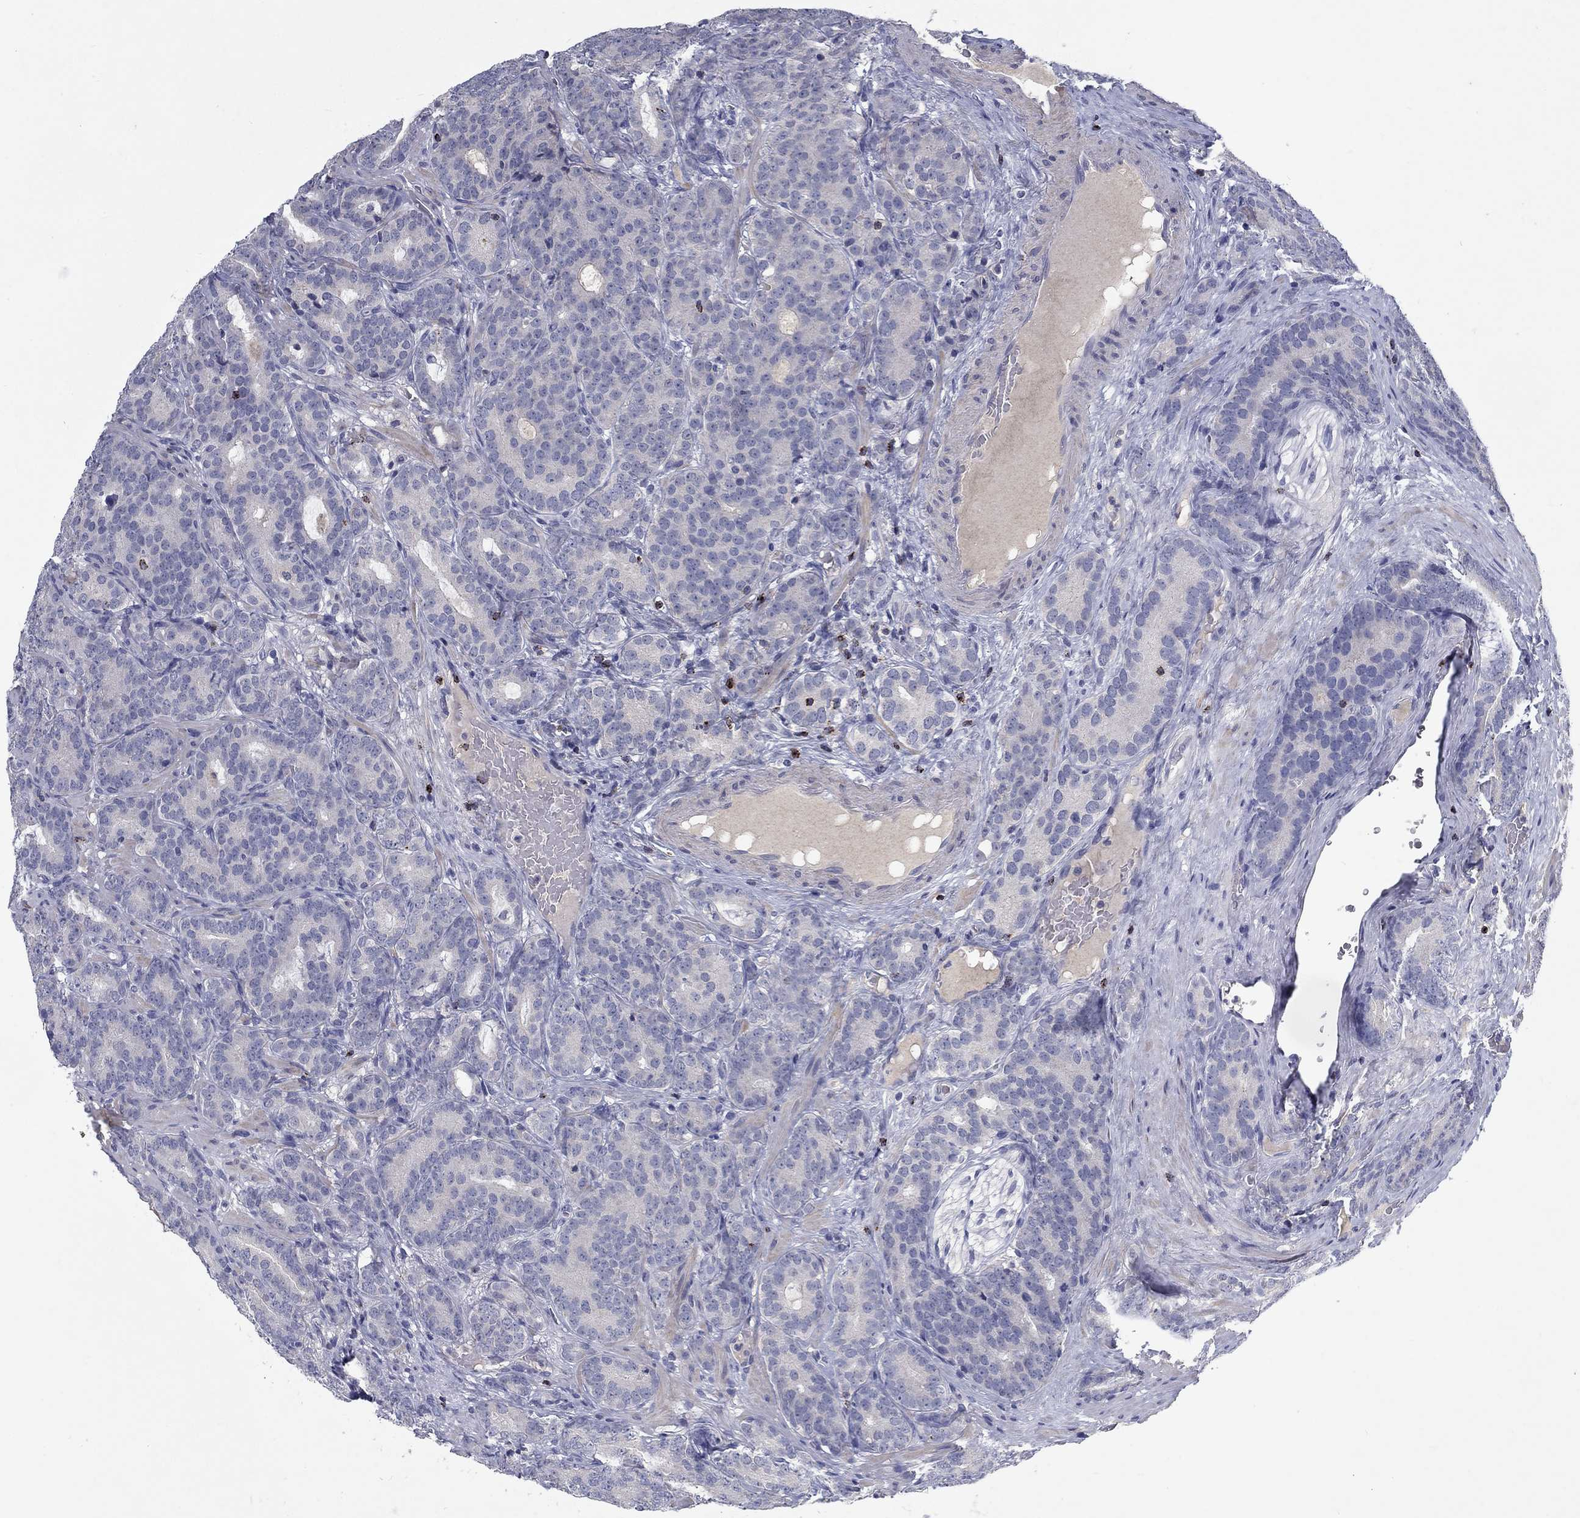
{"staining": {"intensity": "negative", "quantity": "none", "location": "none"}, "tissue": "prostate cancer", "cell_type": "Tumor cells", "image_type": "cancer", "snomed": [{"axis": "morphology", "description": "Adenocarcinoma, NOS"}, {"axis": "topography", "description": "Prostate"}], "caption": "Photomicrograph shows no significant protein staining in tumor cells of prostate cancer (adenocarcinoma). (DAB (3,3'-diaminobenzidine) immunohistochemistry (IHC), high magnification).", "gene": "GZMA", "patient": {"sex": "male", "age": 71}}